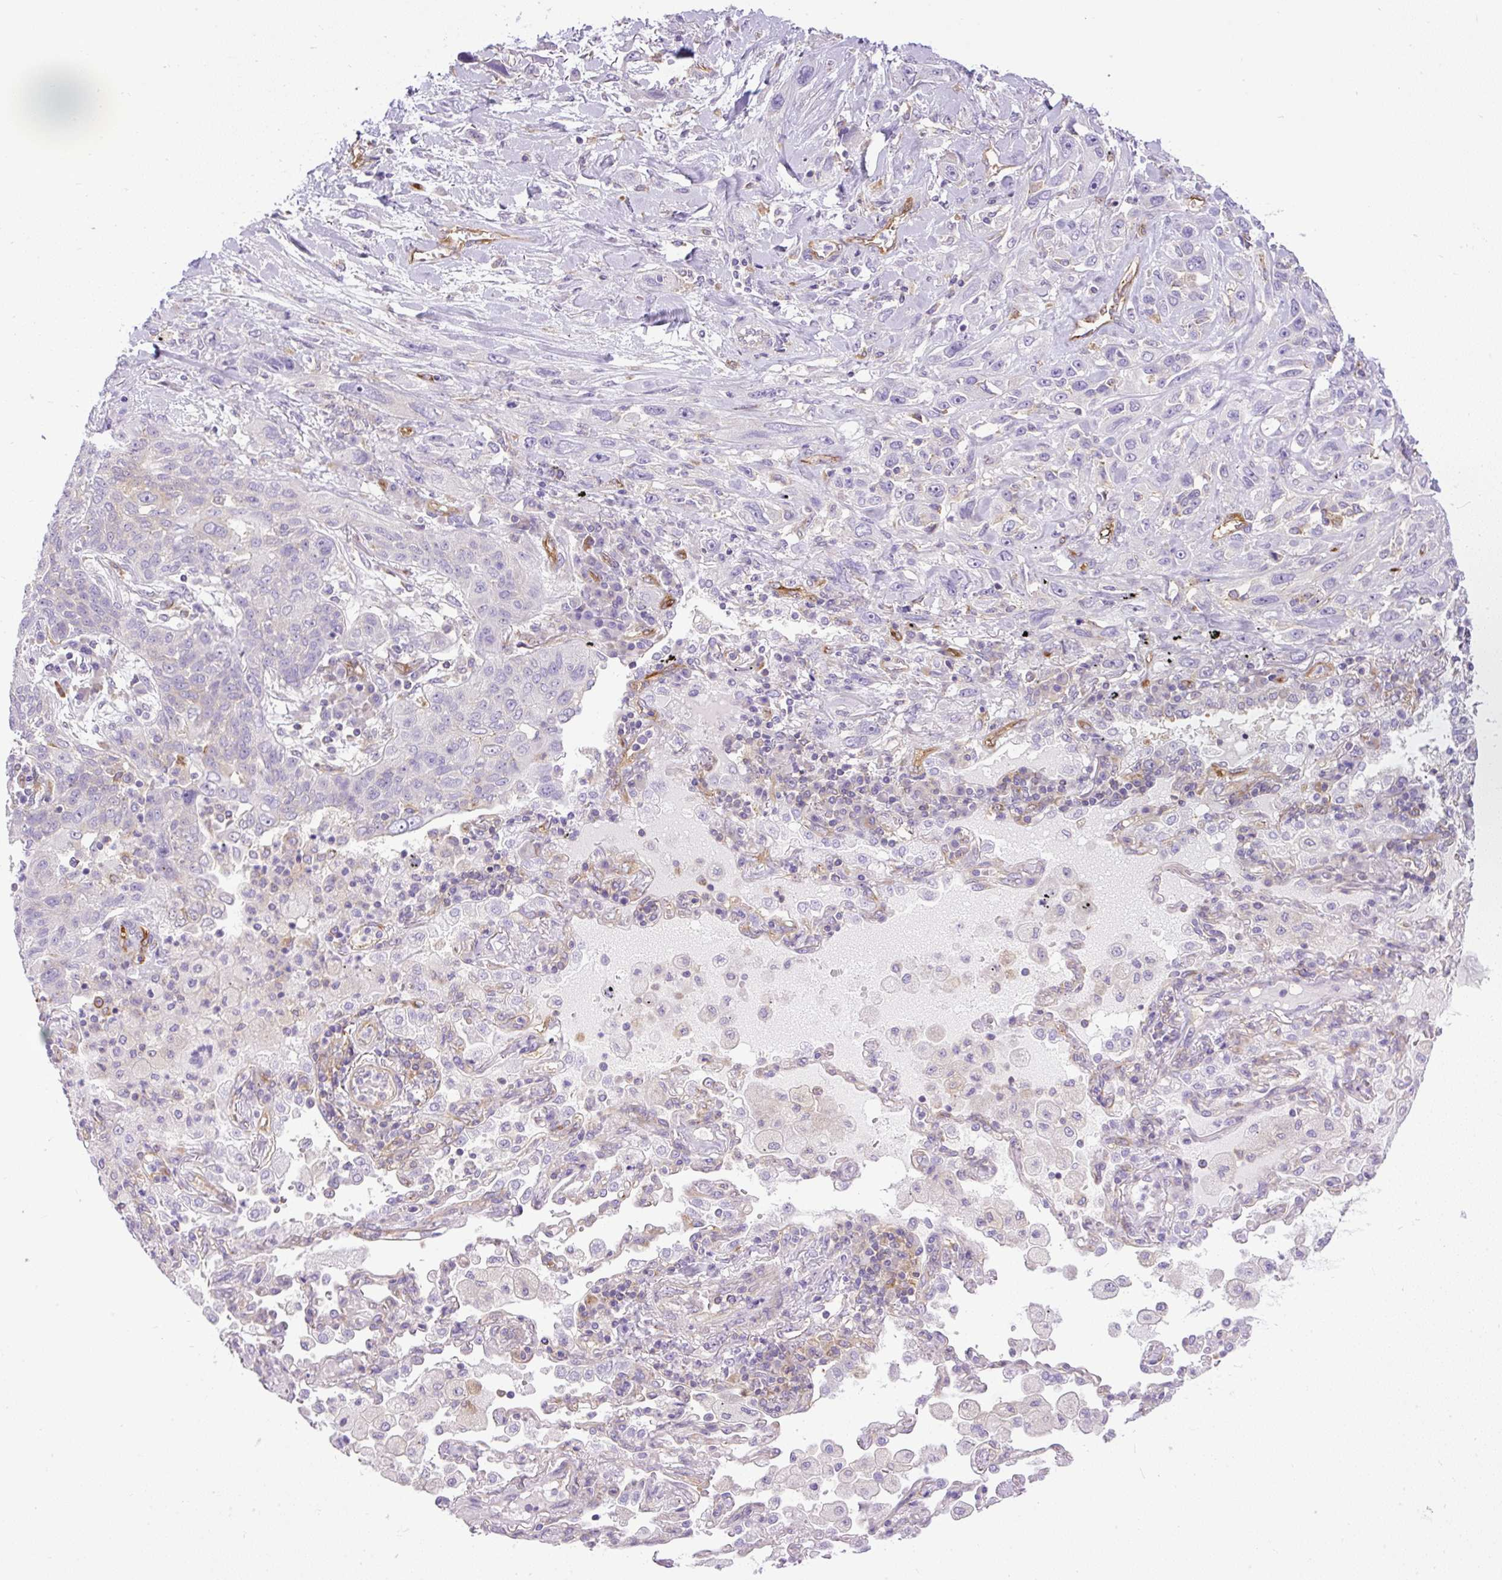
{"staining": {"intensity": "negative", "quantity": "none", "location": "none"}, "tissue": "lung cancer", "cell_type": "Tumor cells", "image_type": "cancer", "snomed": [{"axis": "morphology", "description": "Squamous cell carcinoma, NOS"}, {"axis": "topography", "description": "Lung"}], "caption": "Immunohistochemical staining of human lung squamous cell carcinoma exhibits no significant positivity in tumor cells. The staining was performed using DAB (3,3'-diaminobenzidine) to visualize the protein expression in brown, while the nuclei were stained in blue with hematoxylin (Magnification: 20x).", "gene": "MAP1S", "patient": {"sex": "female", "age": 70}}